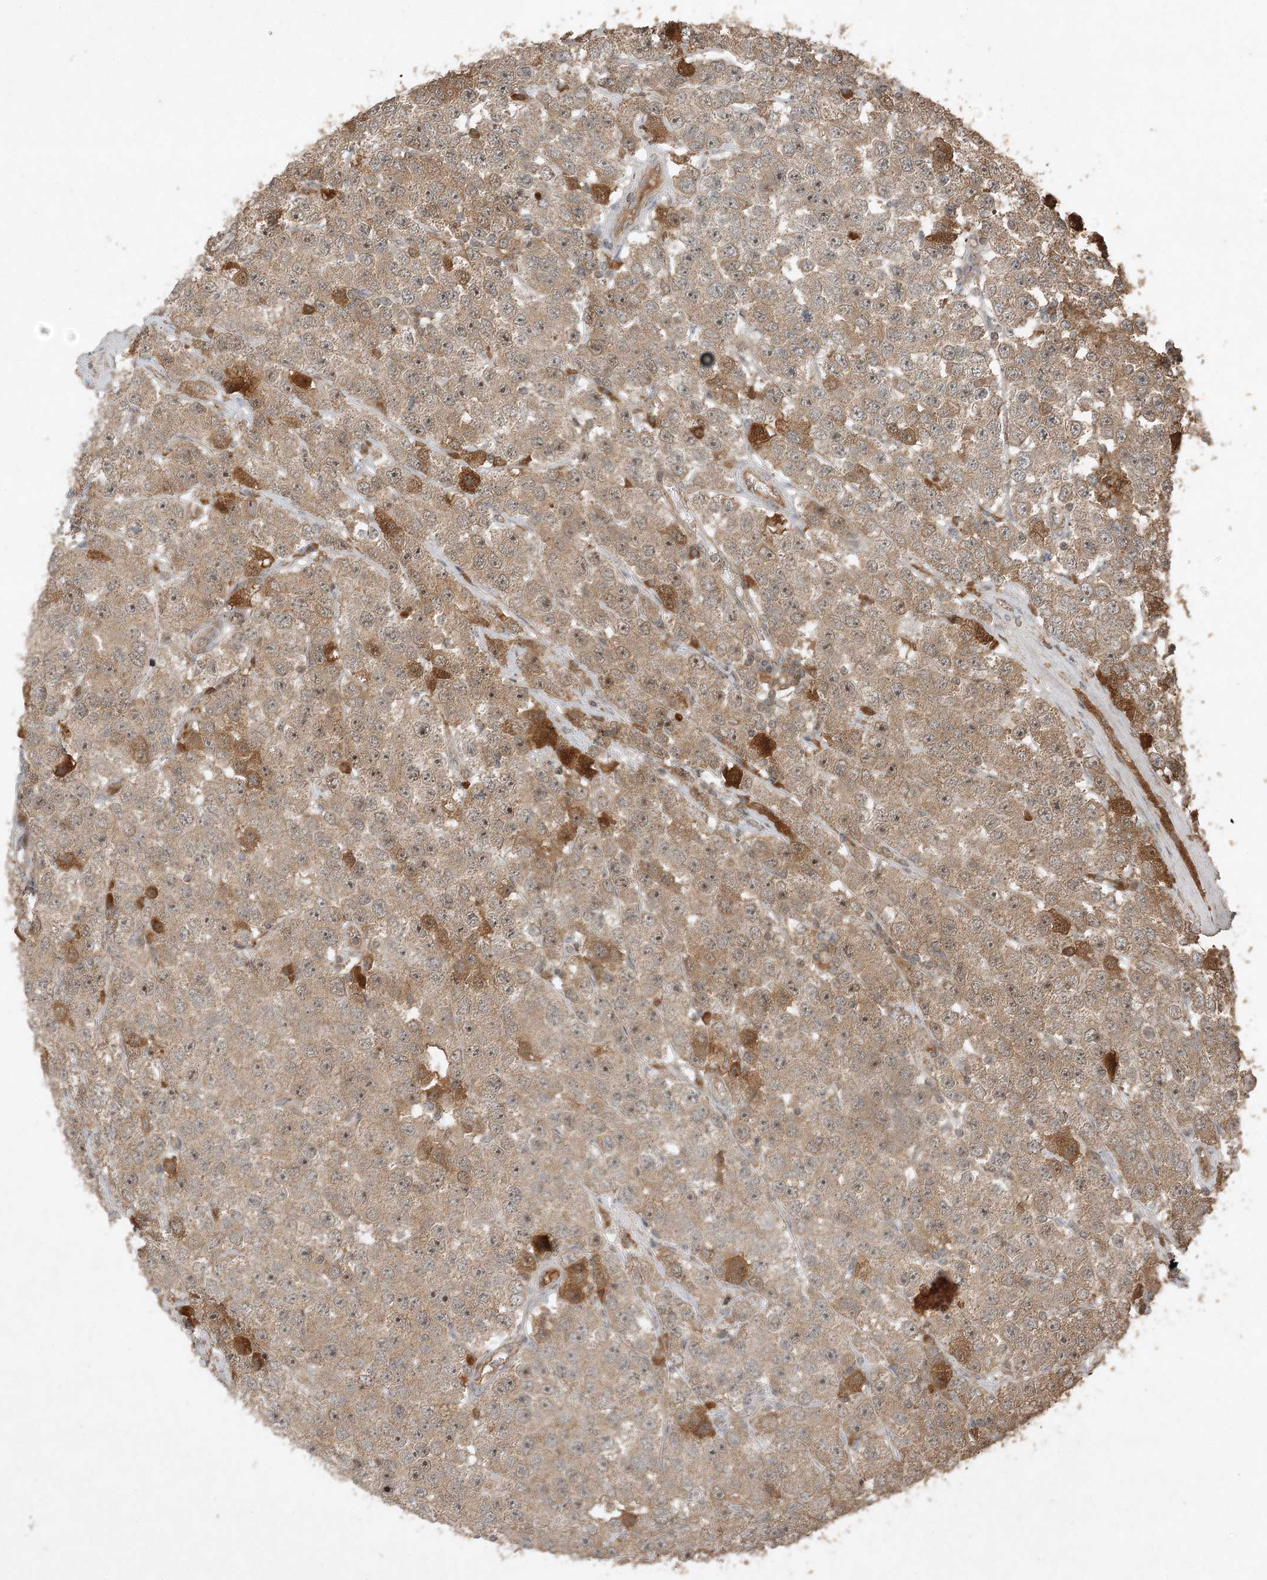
{"staining": {"intensity": "moderate", "quantity": ">75%", "location": "cytoplasmic/membranous"}, "tissue": "testis cancer", "cell_type": "Tumor cells", "image_type": "cancer", "snomed": [{"axis": "morphology", "description": "Seminoma, NOS"}, {"axis": "topography", "description": "Testis"}], "caption": "Testis seminoma tissue reveals moderate cytoplasmic/membranous positivity in about >75% of tumor cells, visualized by immunohistochemistry.", "gene": "UNC93A", "patient": {"sex": "male", "age": 28}}